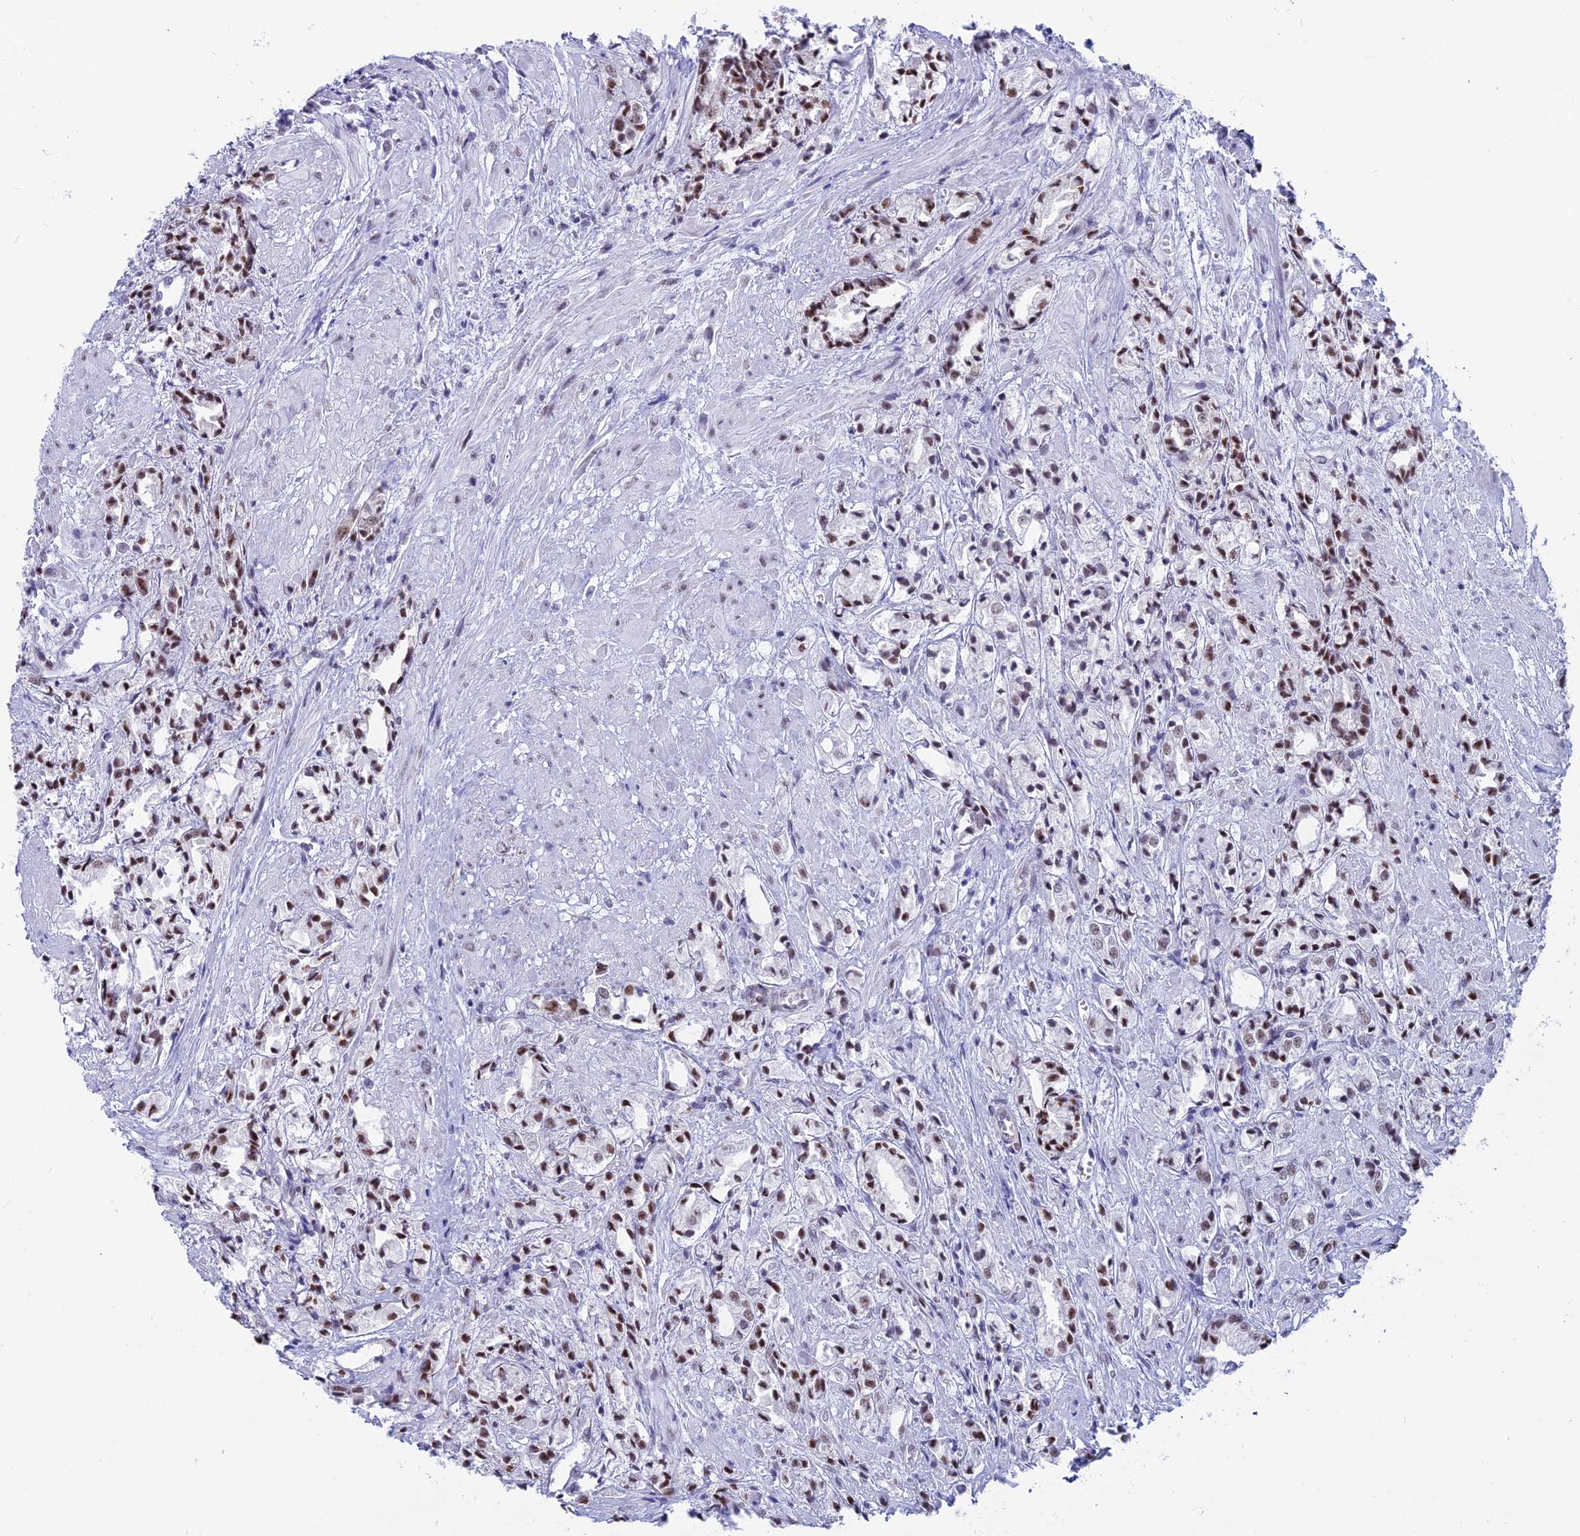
{"staining": {"intensity": "moderate", "quantity": ">75%", "location": "nuclear"}, "tissue": "prostate cancer", "cell_type": "Tumor cells", "image_type": "cancer", "snomed": [{"axis": "morphology", "description": "Adenocarcinoma, High grade"}, {"axis": "topography", "description": "Prostate"}], "caption": "Prostate adenocarcinoma (high-grade) was stained to show a protein in brown. There is medium levels of moderate nuclear expression in approximately >75% of tumor cells. Using DAB (3,3'-diaminobenzidine) (brown) and hematoxylin (blue) stains, captured at high magnification using brightfield microscopy.", "gene": "SRSF5", "patient": {"sex": "male", "age": 50}}